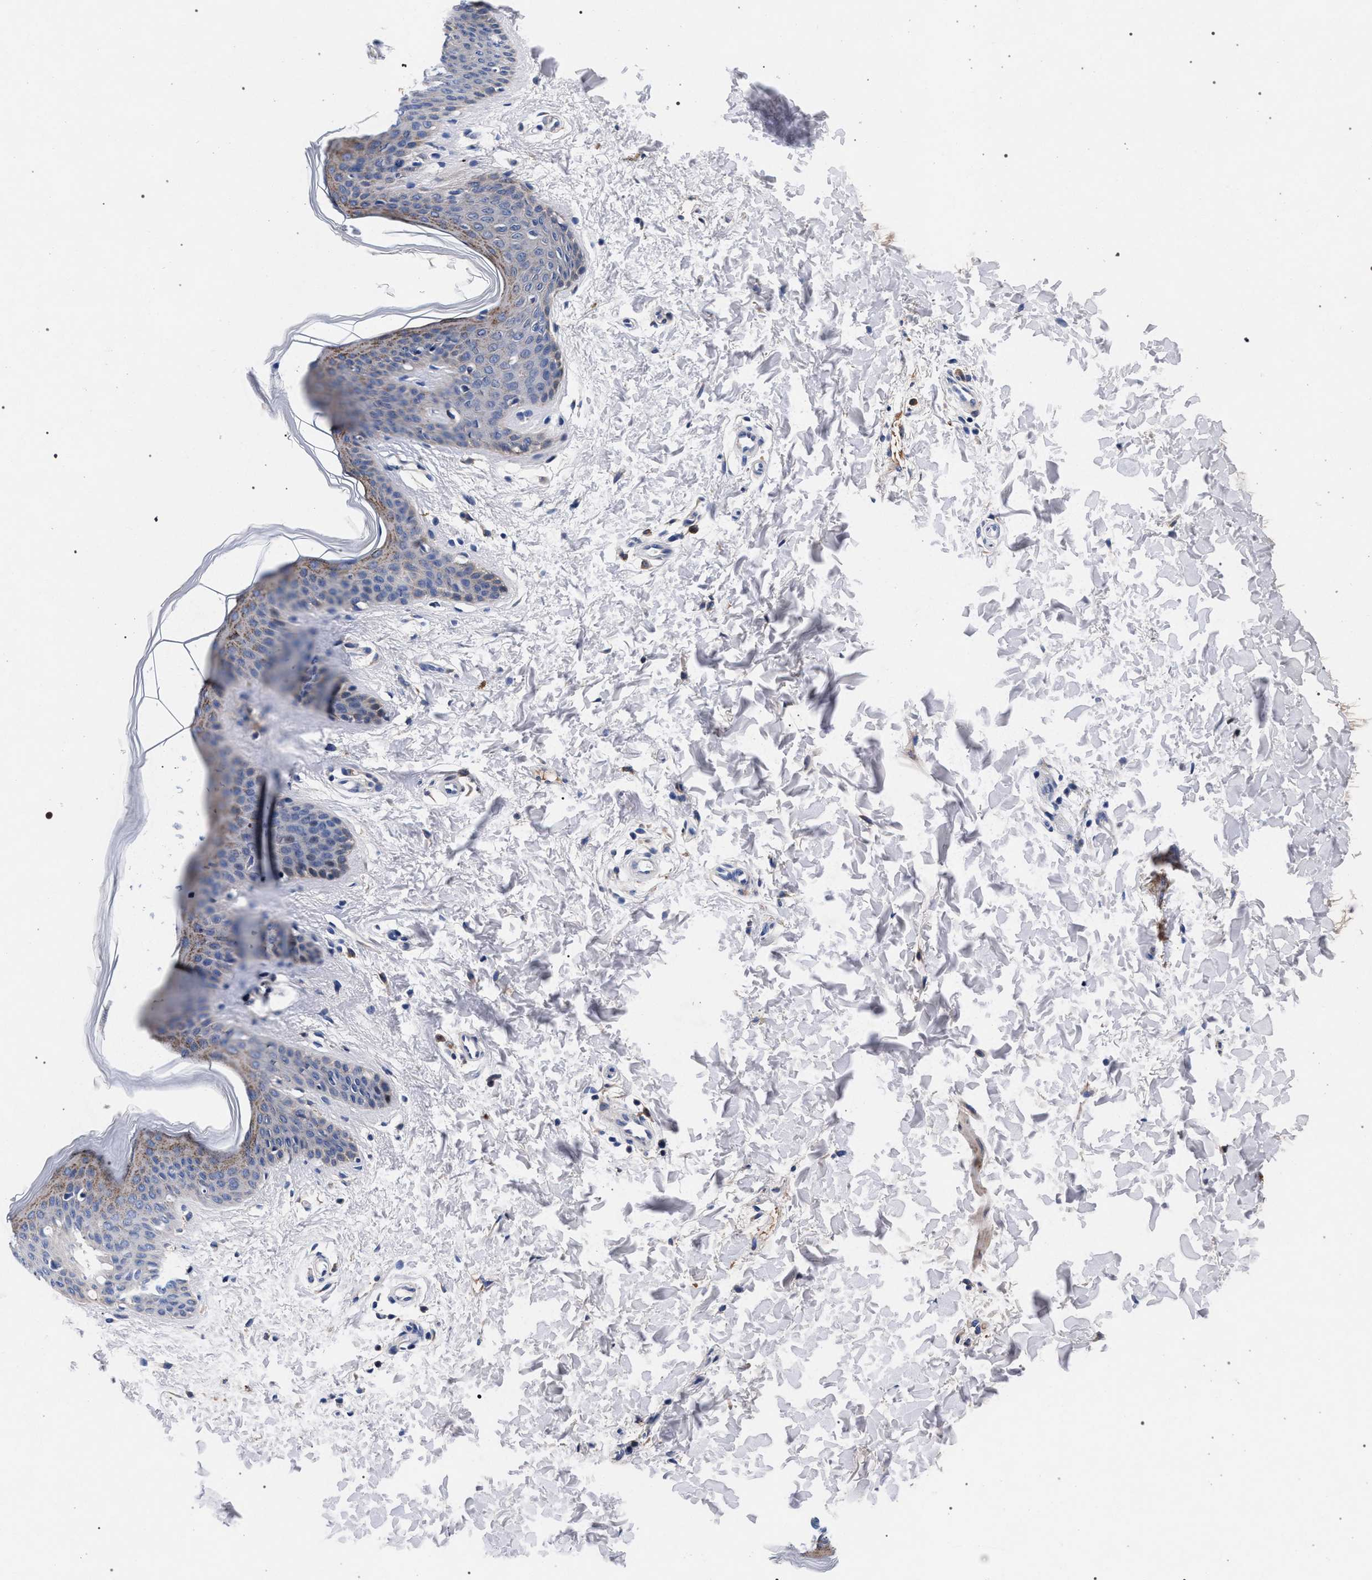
{"staining": {"intensity": "negative", "quantity": "none", "location": "none"}, "tissue": "skin", "cell_type": "Fibroblasts", "image_type": "normal", "snomed": [{"axis": "morphology", "description": "Normal tissue, NOS"}, {"axis": "topography", "description": "Skin"}], "caption": "DAB immunohistochemical staining of unremarkable human skin shows no significant positivity in fibroblasts. (Immunohistochemistry, brightfield microscopy, high magnification).", "gene": "ACOX1", "patient": {"sex": "female", "age": 17}}